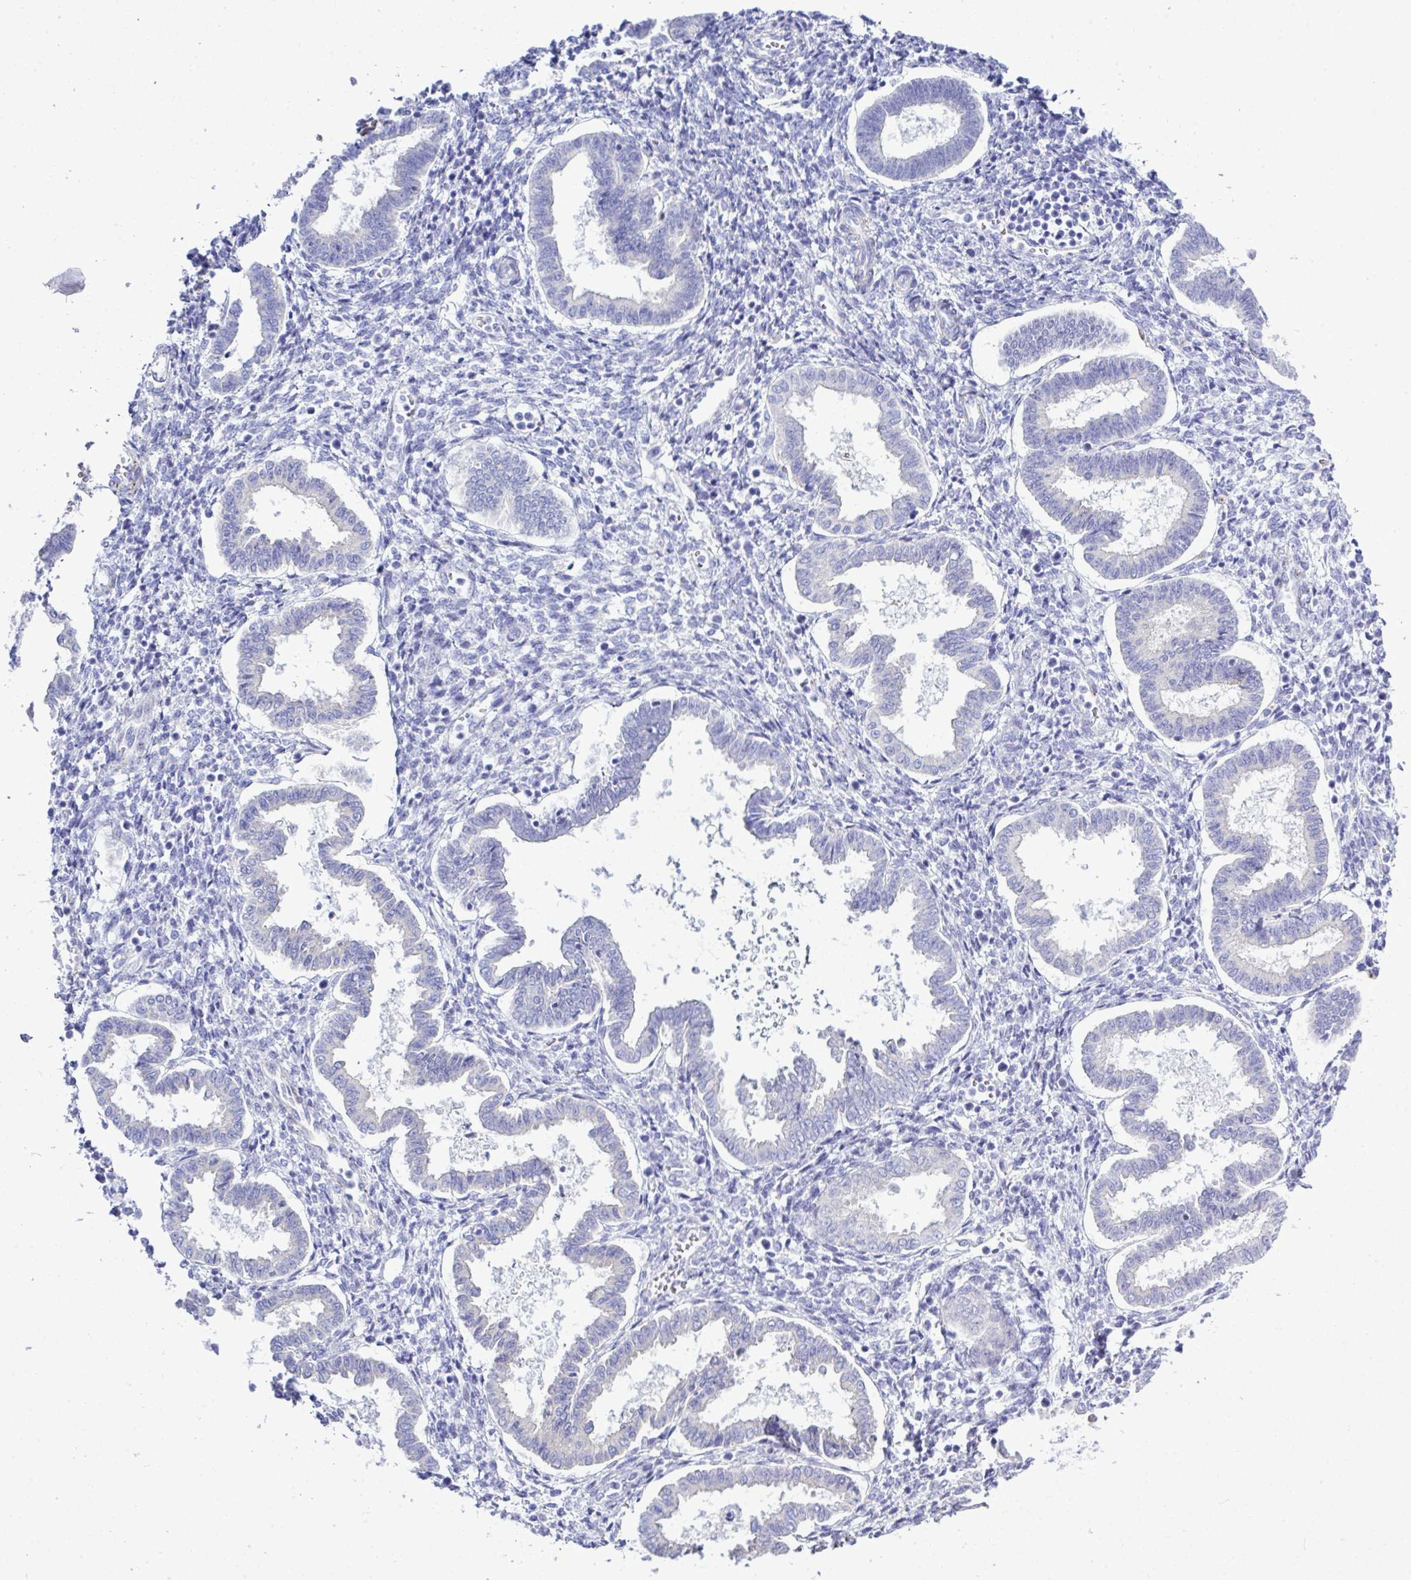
{"staining": {"intensity": "negative", "quantity": "none", "location": "none"}, "tissue": "endometrium", "cell_type": "Cells in endometrial stroma", "image_type": "normal", "snomed": [{"axis": "morphology", "description": "Normal tissue, NOS"}, {"axis": "topography", "description": "Endometrium"}], "caption": "High power microscopy image of an IHC image of unremarkable endometrium, revealing no significant expression in cells in endometrial stroma. (DAB (3,3'-diaminobenzidine) immunohistochemistry visualized using brightfield microscopy, high magnification).", "gene": "MED11", "patient": {"sex": "female", "age": 24}}